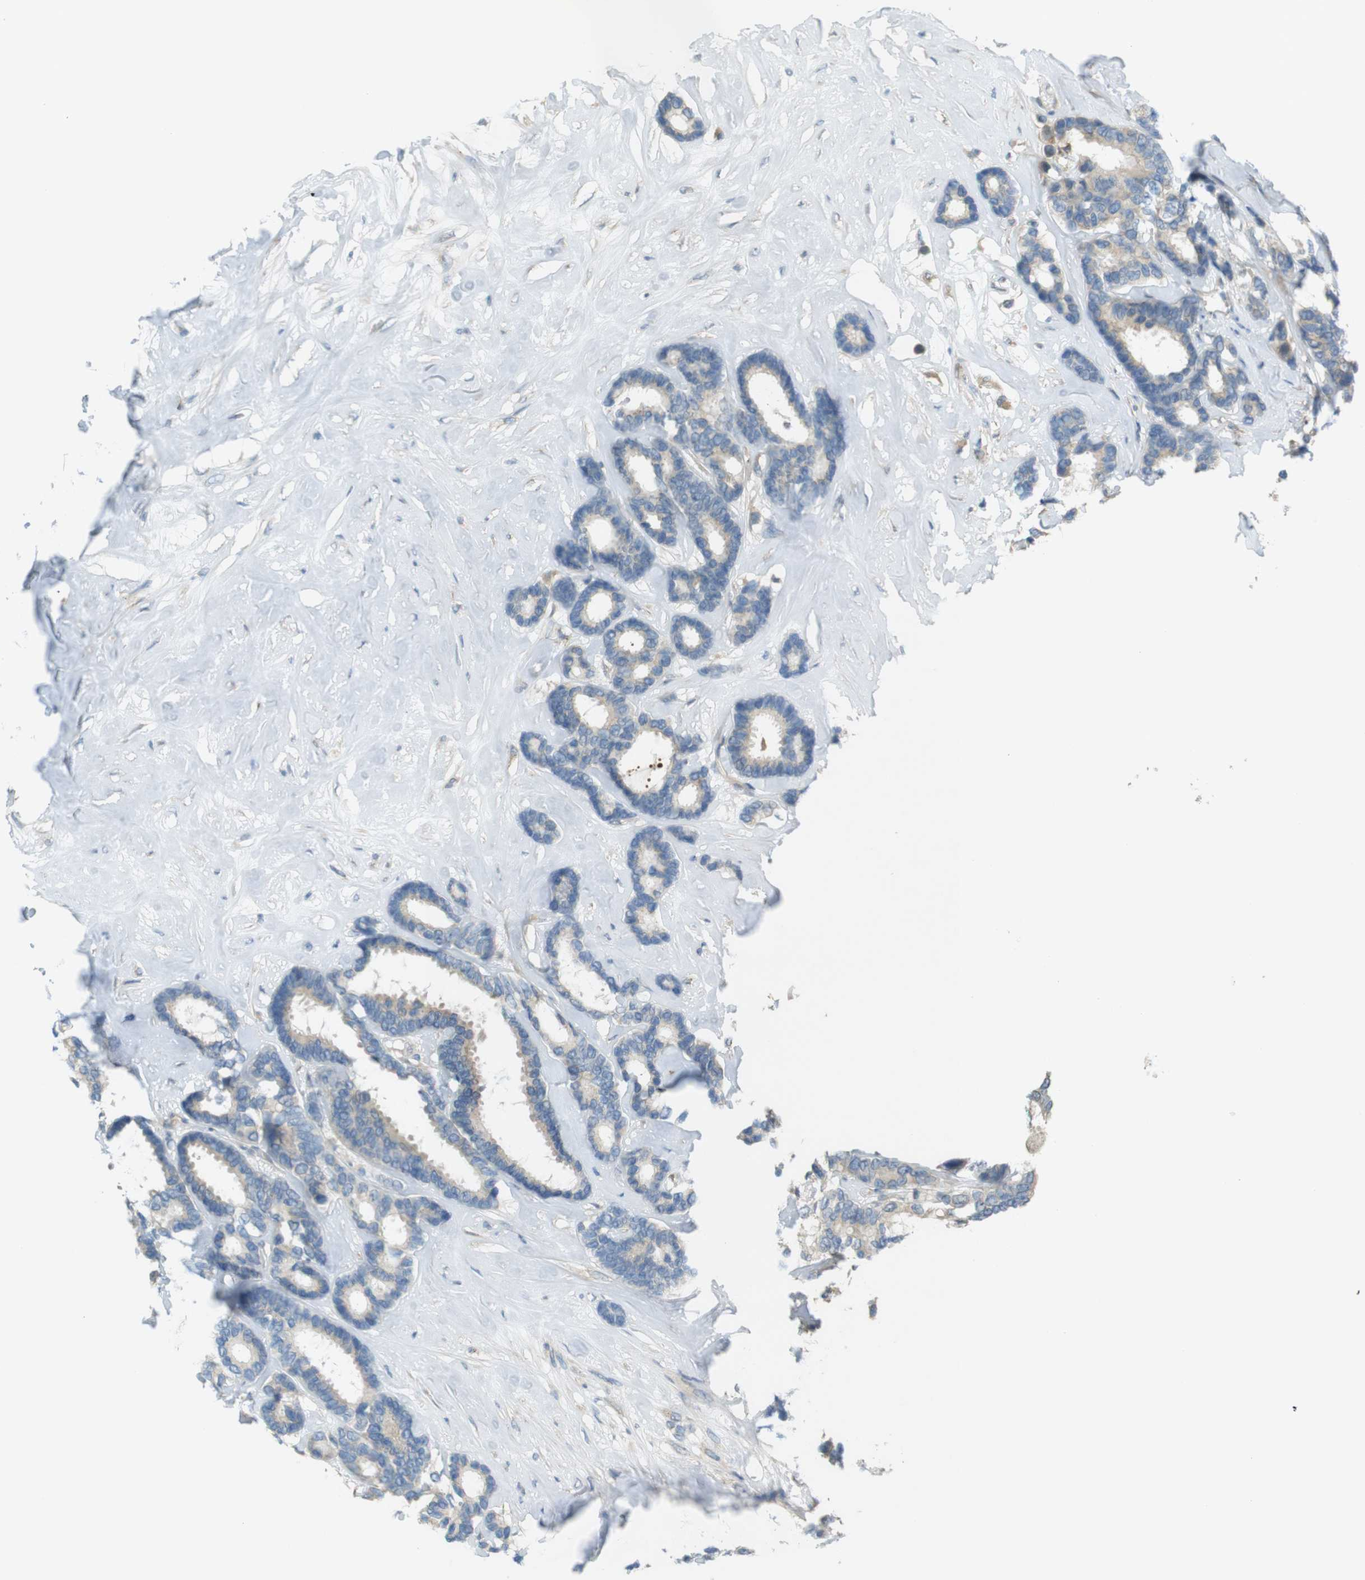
{"staining": {"intensity": "weak", "quantity": "25%-75%", "location": "cytoplasmic/membranous"}, "tissue": "breast cancer", "cell_type": "Tumor cells", "image_type": "cancer", "snomed": [{"axis": "morphology", "description": "Duct carcinoma"}, {"axis": "topography", "description": "Breast"}], "caption": "A low amount of weak cytoplasmic/membranous expression is present in approximately 25%-75% of tumor cells in breast cancer (invasive ductal carcinoma) tissue.", "gene": "TMEM41B", "patient": {"sex": "female", "age": 87}}